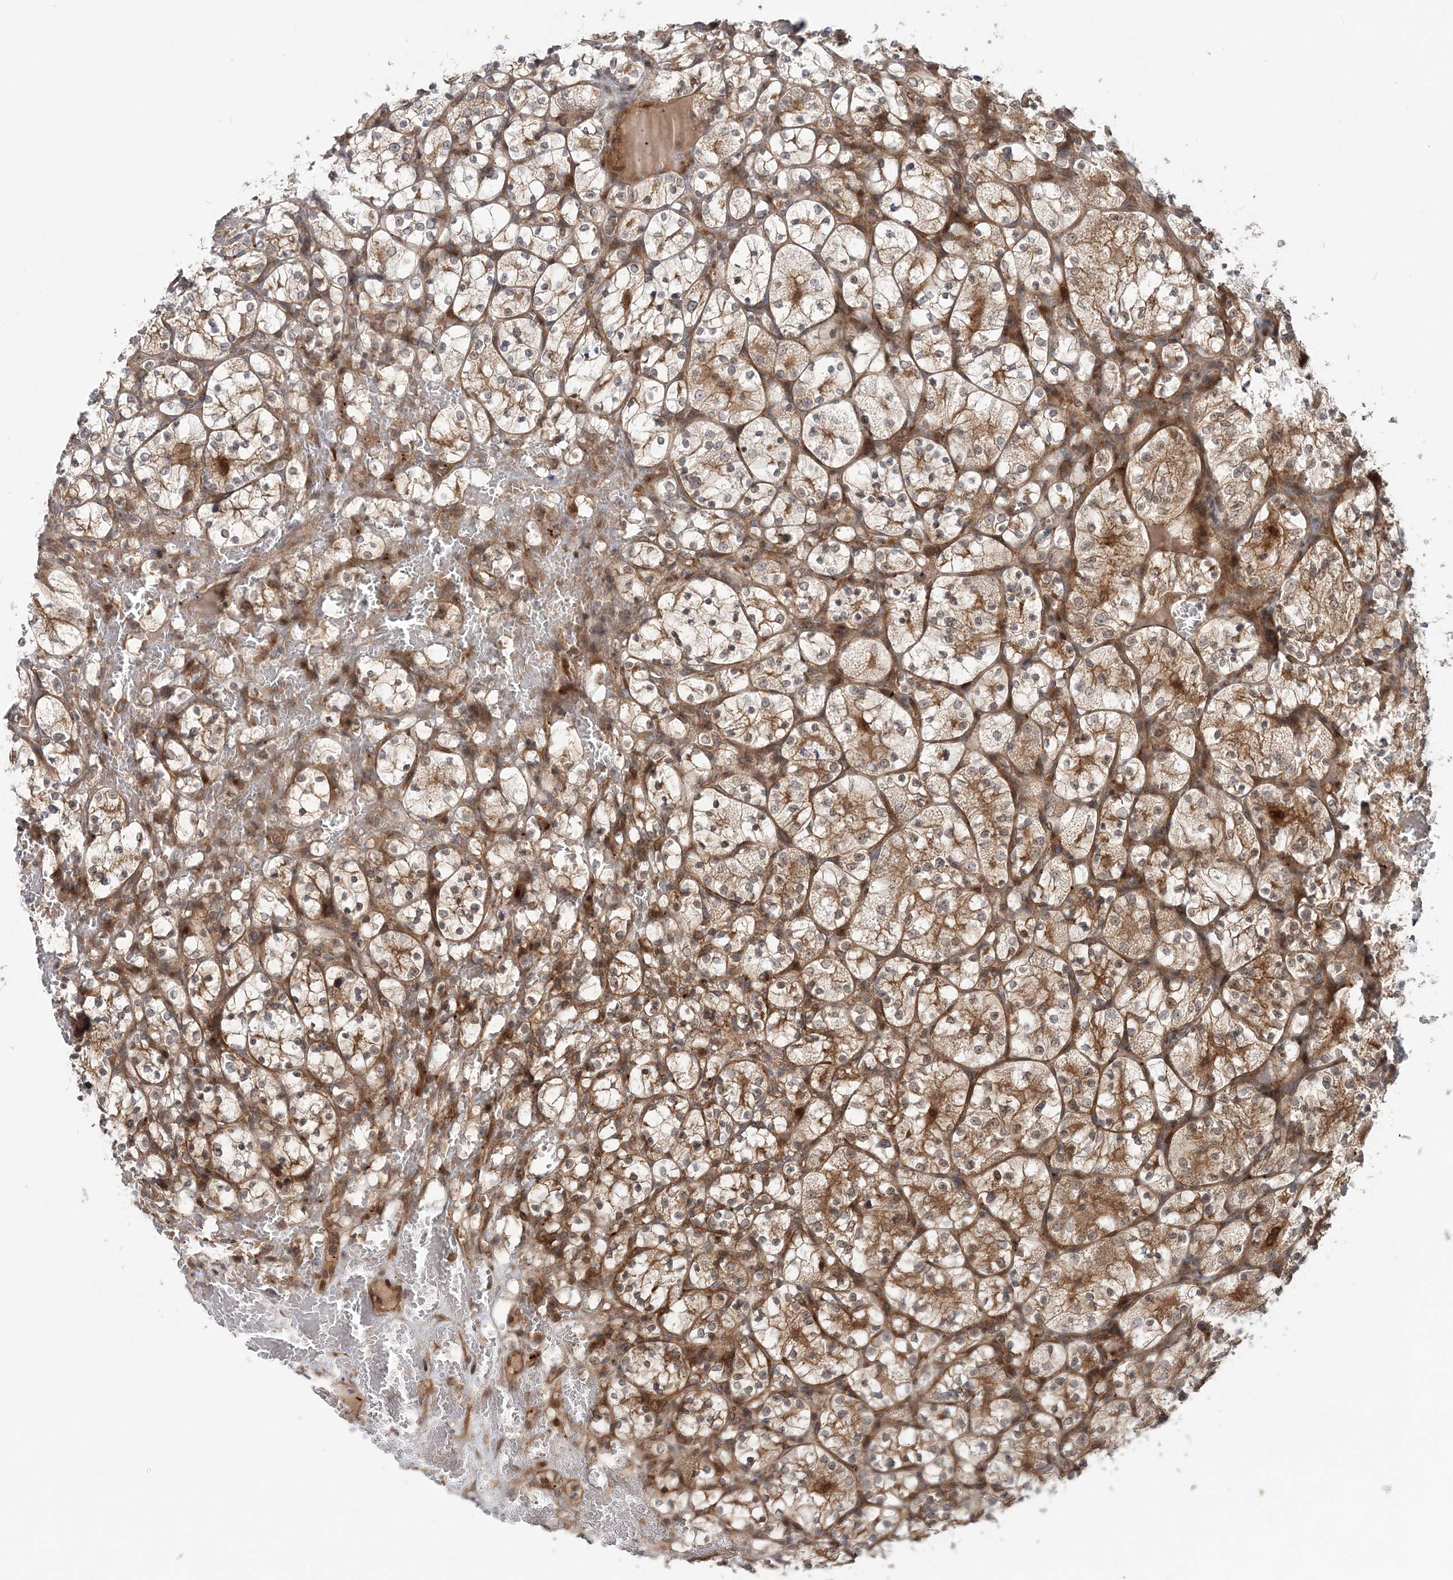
{"staining": {"intensity": "moderate", "quantity": "25%-75%", "location": "cytoplasmic/membranous"}, "tissue": "renal cancer", "cell_type": "Tumor cells", "image_type": "cancer", "snomed": [{"axis": "morphology", "description": "Adenocarcinoma, NOS"}, {"axis": "topography", "description": "Kidney"}], "caption": "High-magnification brightfield microscopy of renal cancer stained with DAB (brown) and counterstained with hematoxylin (blue). tumor cells exhibit moderate cytoplasmic/membranous staining is seen in about25%-75% of cells.", "gene": "GEMIN5", "patient": {"sex": "female", "age": 69}}